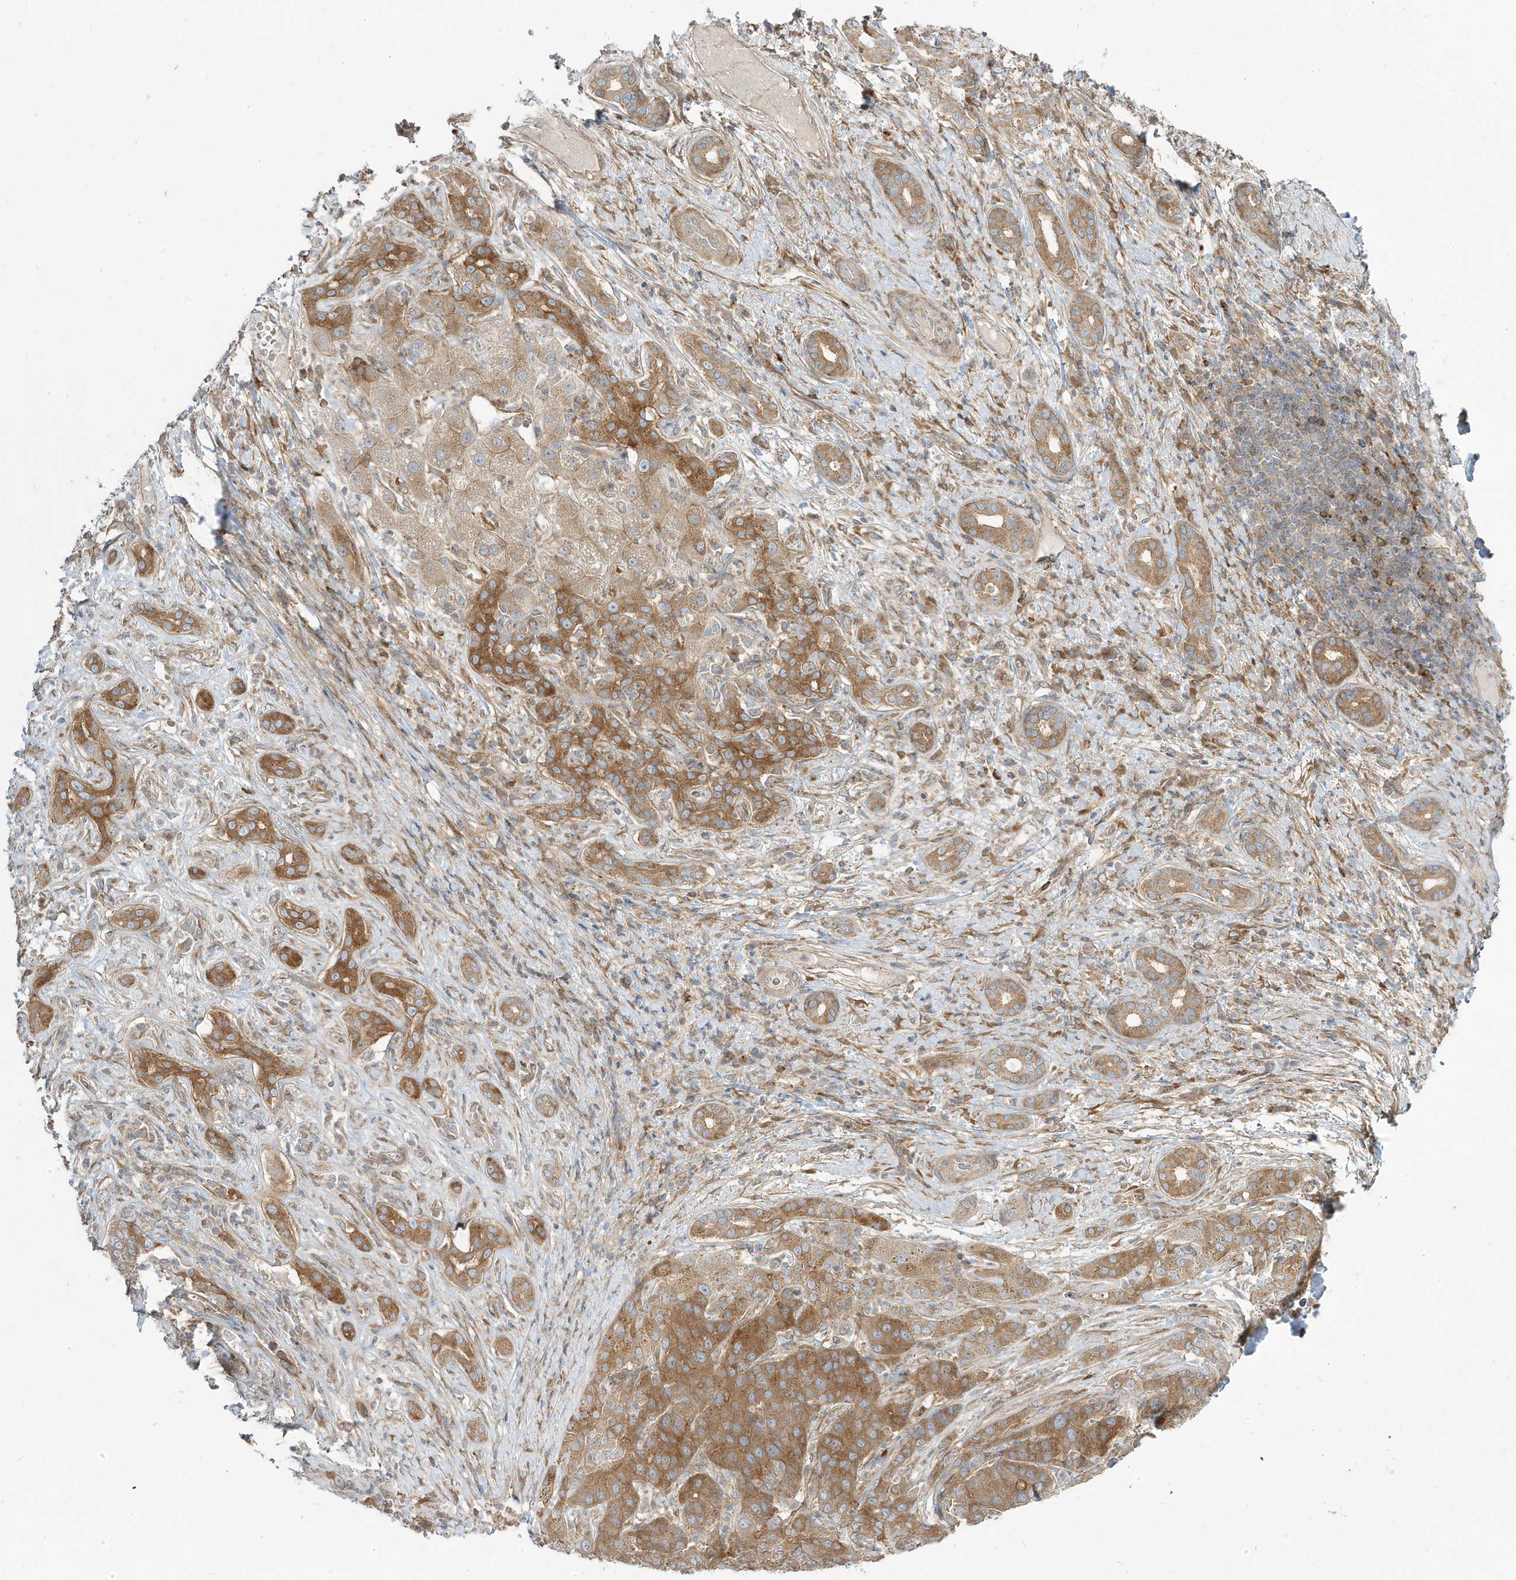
{"staining": {"intensity": "moderate", "quantity": ">75%", "location": "cytoplasmic/membranous"}, "tissue": "liver cancer", "cell_type": "Tumor cells", "image_type": "cancer", "snomed": [{"axis": "morphology", "description": "Carcinoma, Hepatocellular, NOS"}, {"axis": "topography", "description": "Liver"}], "caption": "Protein expression analysis of human liver cancer reveals moderate cytoplasmic/membranous expression in about >75% of tumor cells.", "gene": "STAM", "patient": {"sex": "male", "age": 65}}